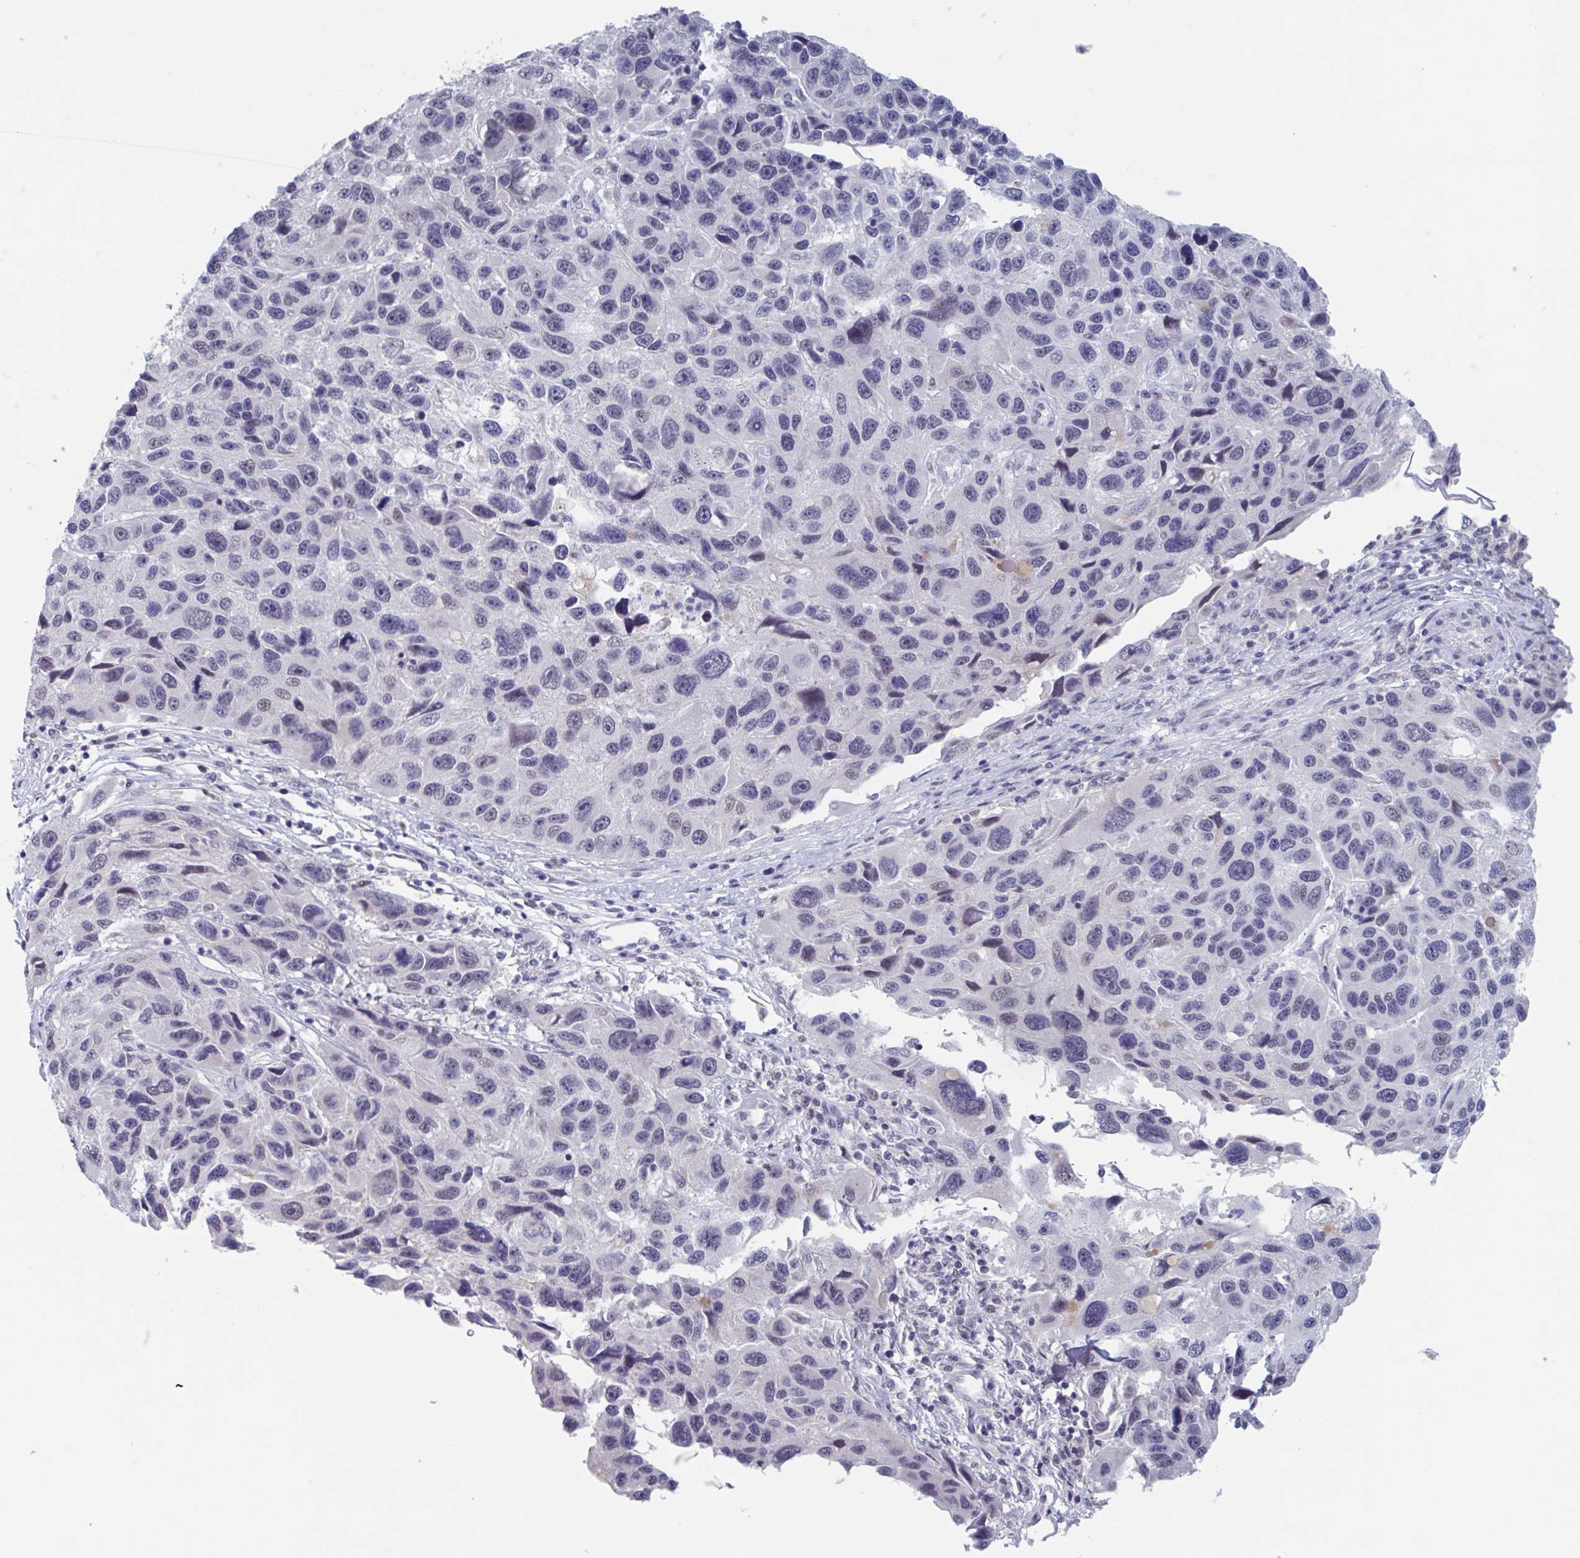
{"staining": {"intensity": "weak", "quantity": "<25%", "location": "nuclear"}, "tissue": "melanoma", "cell_type": "Tumor cells", "image_type": "cancer", "snomed": [{"axis": "morphology", "description": "Malignant melanoma, NOS"}, {"axis": "topography", "description": "Skin"}], "caption": "Protein analysis of malignant melanoma reveals no significant positivity in tumor cells. Brightfield microscopy of immunohistochemistry stained with DAB (brown) and hematoxylin (blue), captured at high magnification.", "gene": "KDM4D", "patient": {"sex": "male", "age": 53}}